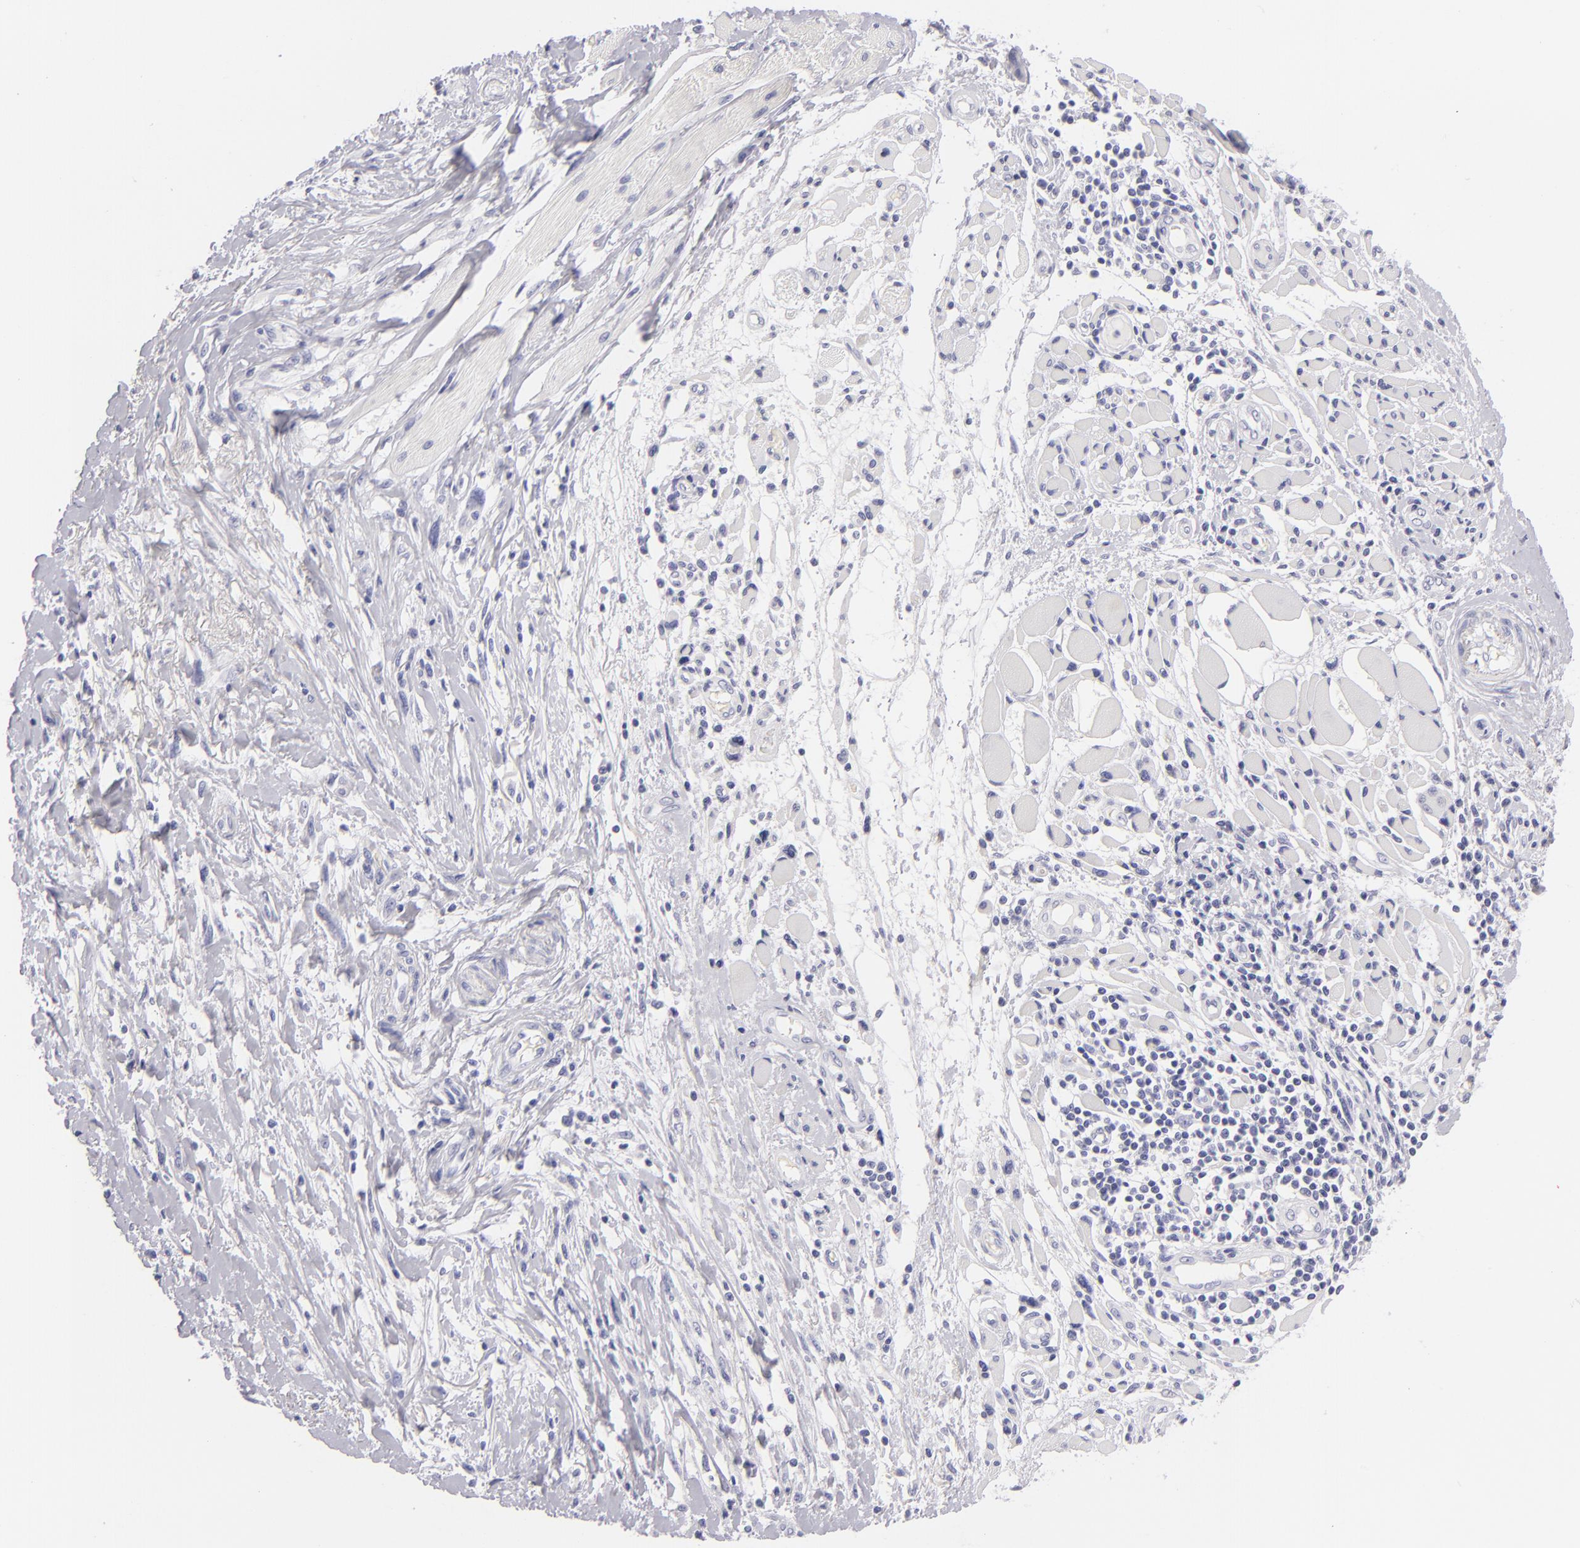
{"staining": {"intensity": "negative", "quantity": "none", "location": "none"}, "tissue": "melanoma", "cell_type": "Tumor cells", "image_type": "cancer", "snomed": [{"axis": "morphology", "description": "Malignant melanoma, NOS"}, {"axis": "topography", "description": "Skin"}], "caption": "The photomicrograph demonstrates no staining of tumor cells in melanoma.", "gene": "VIL1", "patient": {"sex": "male", "age": 91}}